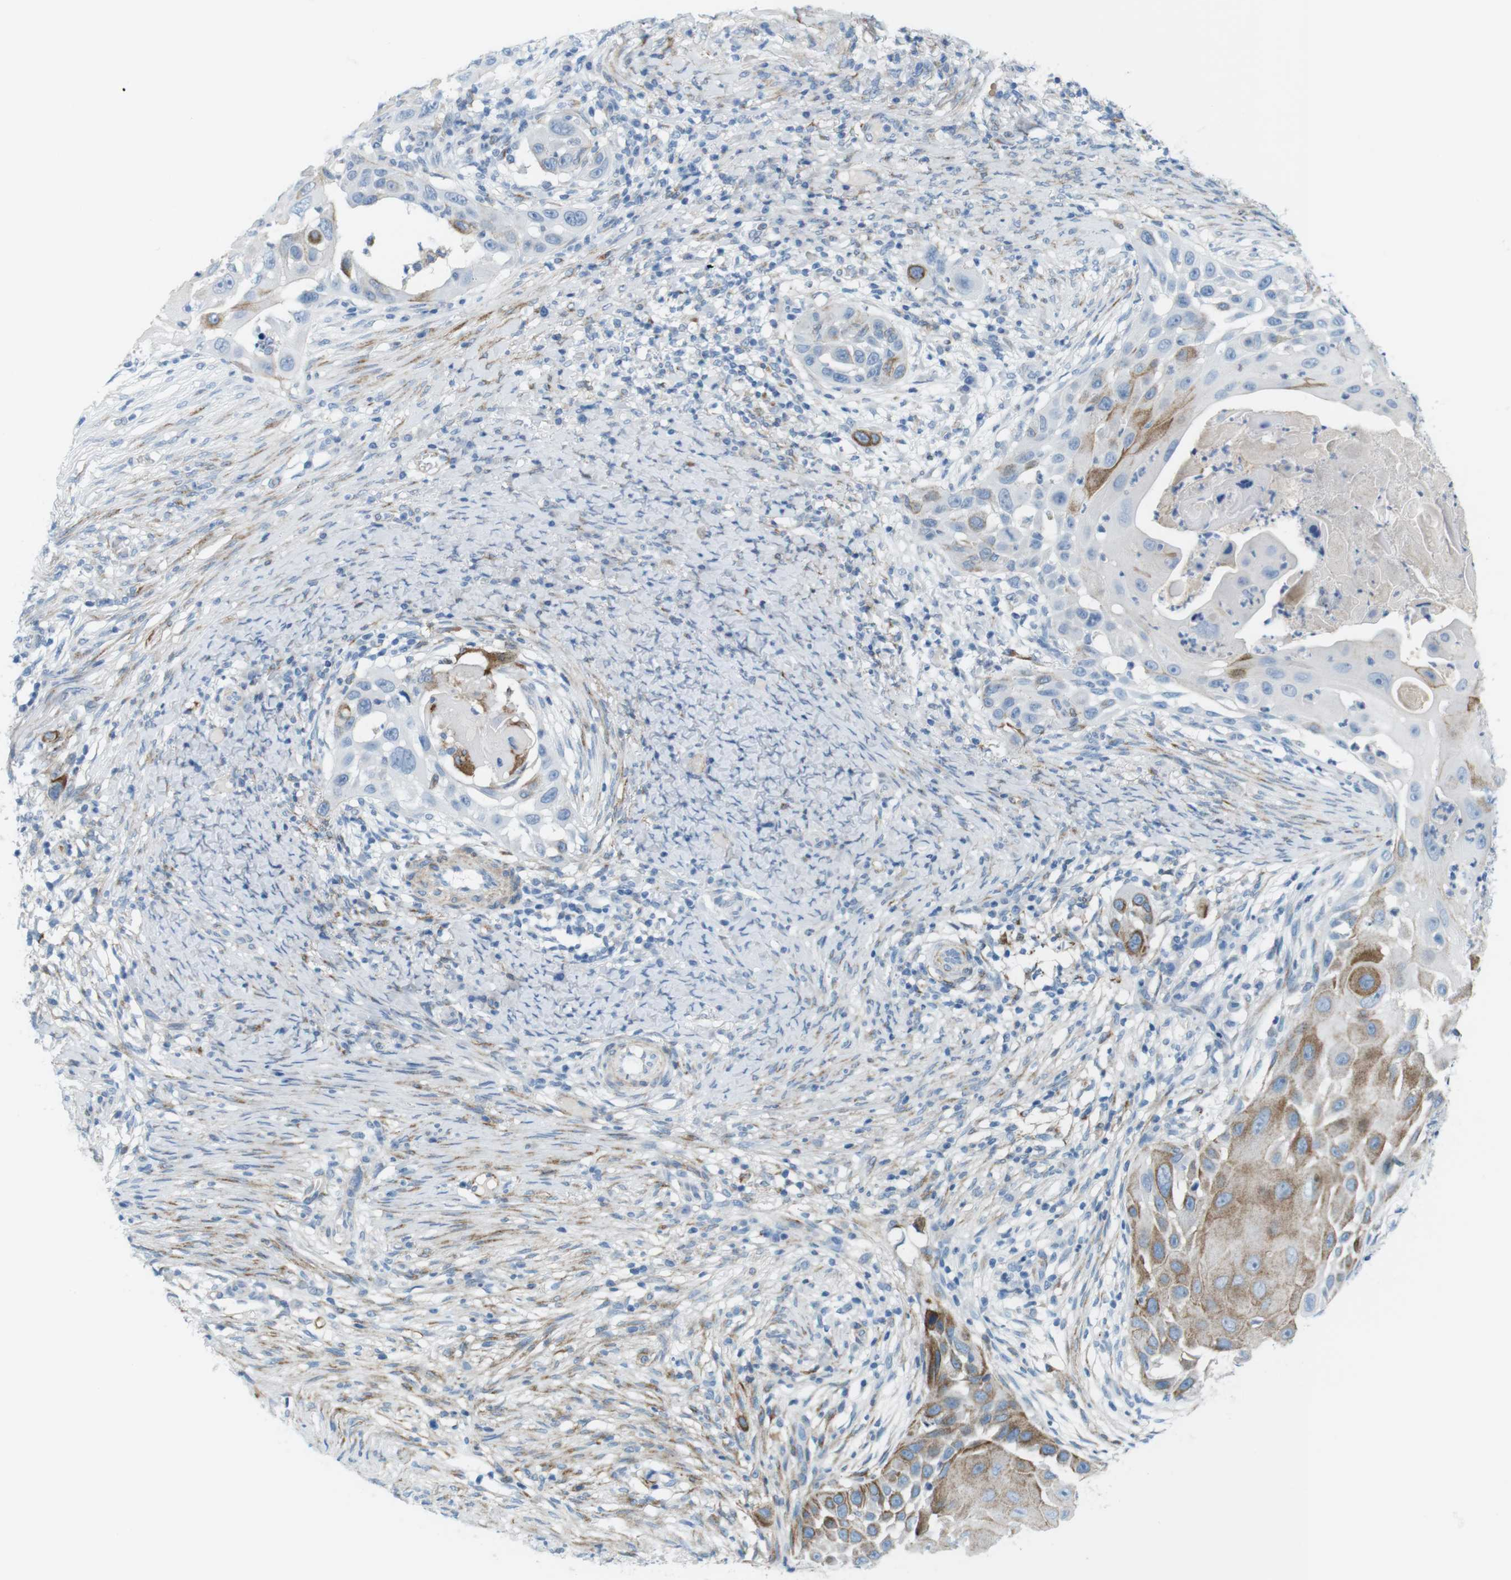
{"staining": {"intensity": "moderate", "quantity": "25%-75%", "location": "cytoplasmic/membranous"}, "tissue": "skin cancer", "cell_type": "Tumor cells", "image_type": "cancer", "snomed": [{"axis": "morphology", "description": "Squamous cell carcinoma, NOS"}, {"axis": "topography", "description": "Skin"}], "caption": "Protein analysis of skin cancer (squamous cell carcinoma) tissue reveals moderate cytoplasmic/membranous expression in about 25%-75% of tumor cells.", "gene": "MYH9", "patient": {"sex": "female", "age": 44}}